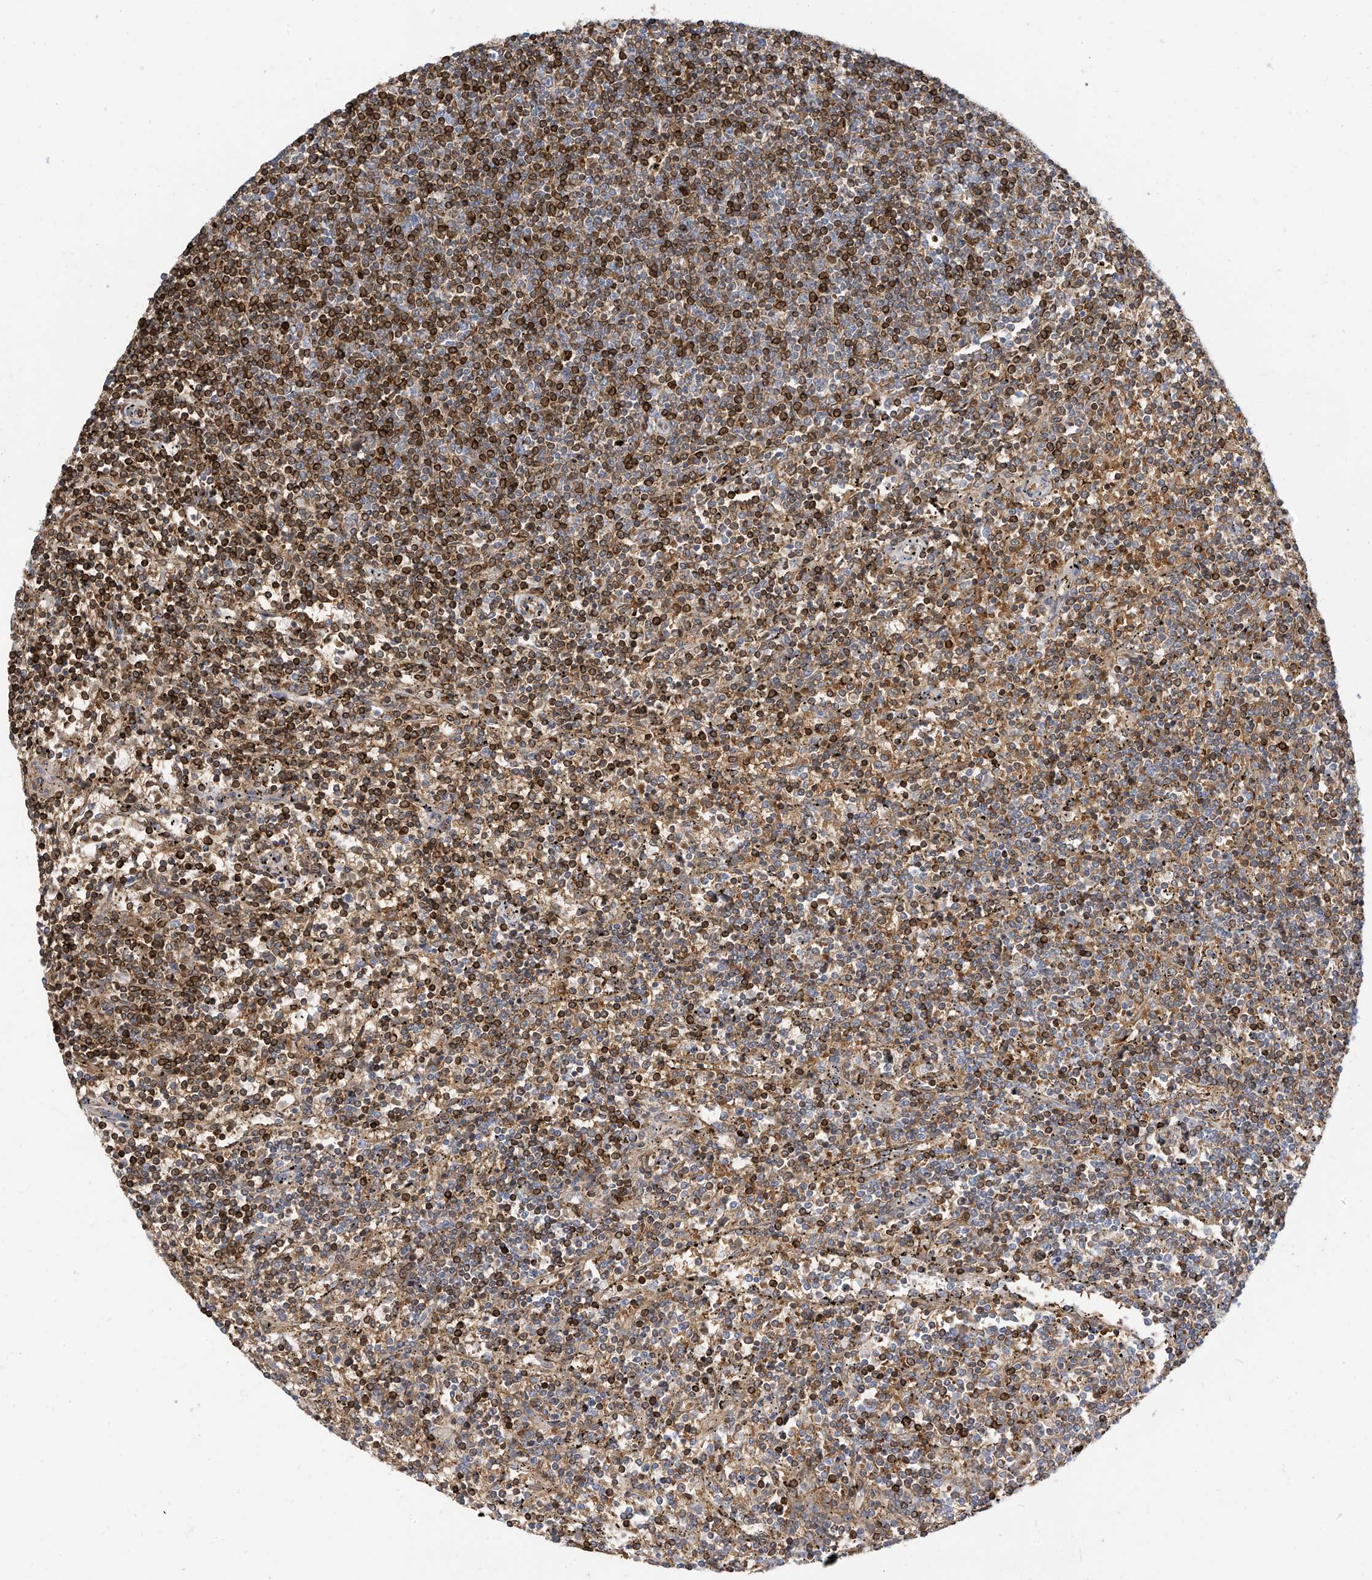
{"staining": {"intensity": "strong", "quantity": "25%-75%", "location": "cytoplasmic/membranous"}, "tissue": "lymphoma", "cell_type": "Tumor cells", "image_type": "cancer", "snomed": [{"axis": "morphology", "description": "Malignant lymphoma, non-Hodgkin's type, Low grade"}, {"axis": "topography", "description": "Spleen"}], "caption": "The micrograph reveals staining of lymphoma, revealing strong cytoplasmic/membranous protein positivity (brown color) within tumor cells.", "gene": "TXNDC9", "patient": {"sex": "female", "age": 50}}